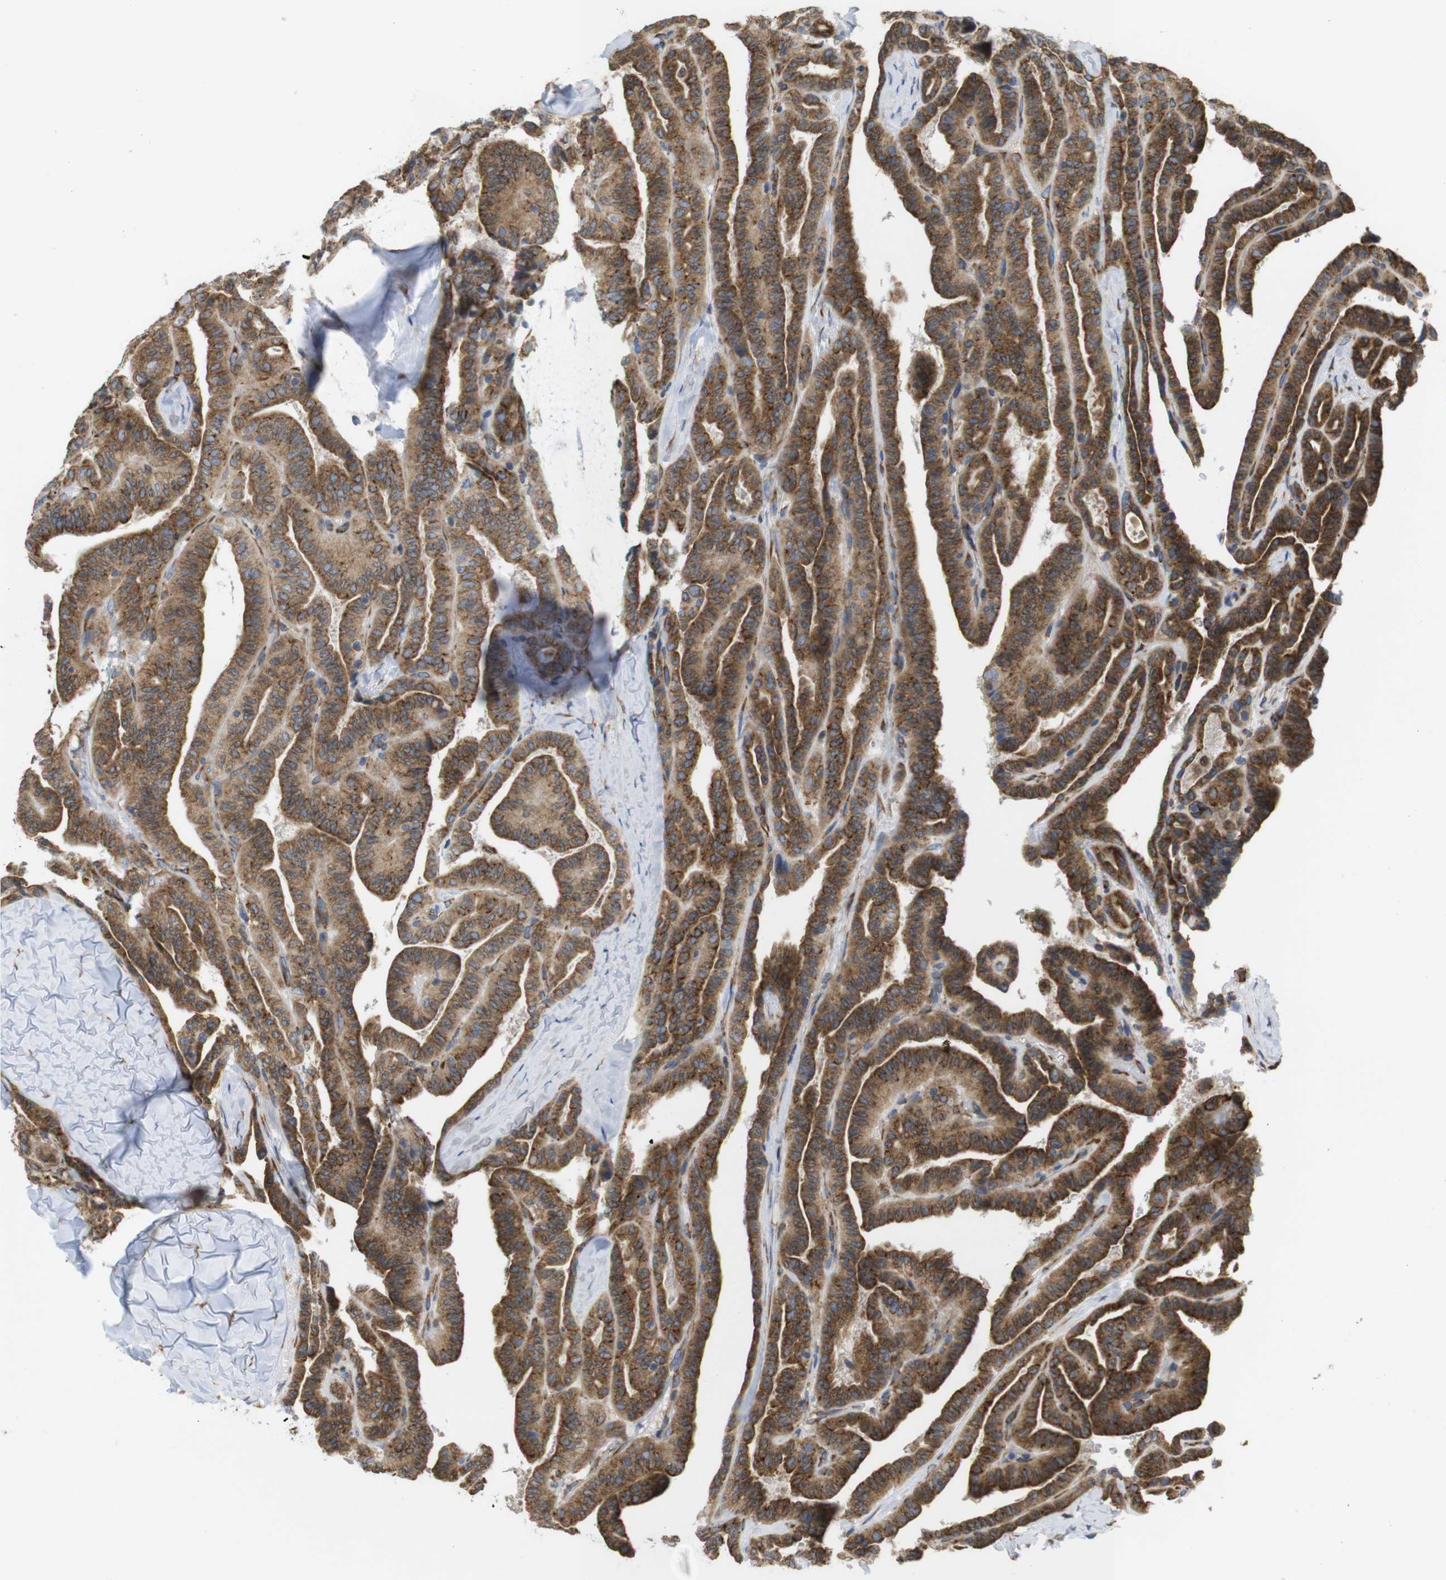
{"staining": {"intensity": "strong", "quantity": ">75%", "location": "cytoplasmic/membranous"}, "tissue": "thyroid cancer", "cell_type": "Tumor cells", "image_type": "cancer", "snomed": [{"axis": "morphology", "description": "Papillary adenocarcinoma, NOS"}, {"axis": "topography", "description": "Thyroid gland"}], "caption": "The histopathology image displays staining of thyroid papillary adenocarcinoma, revealing strong cytoplasmic/membranous protein expression (brown color) within tumor cells.", "gene": "PCNX2", "patient": {"sex": "male", "age": 77}}